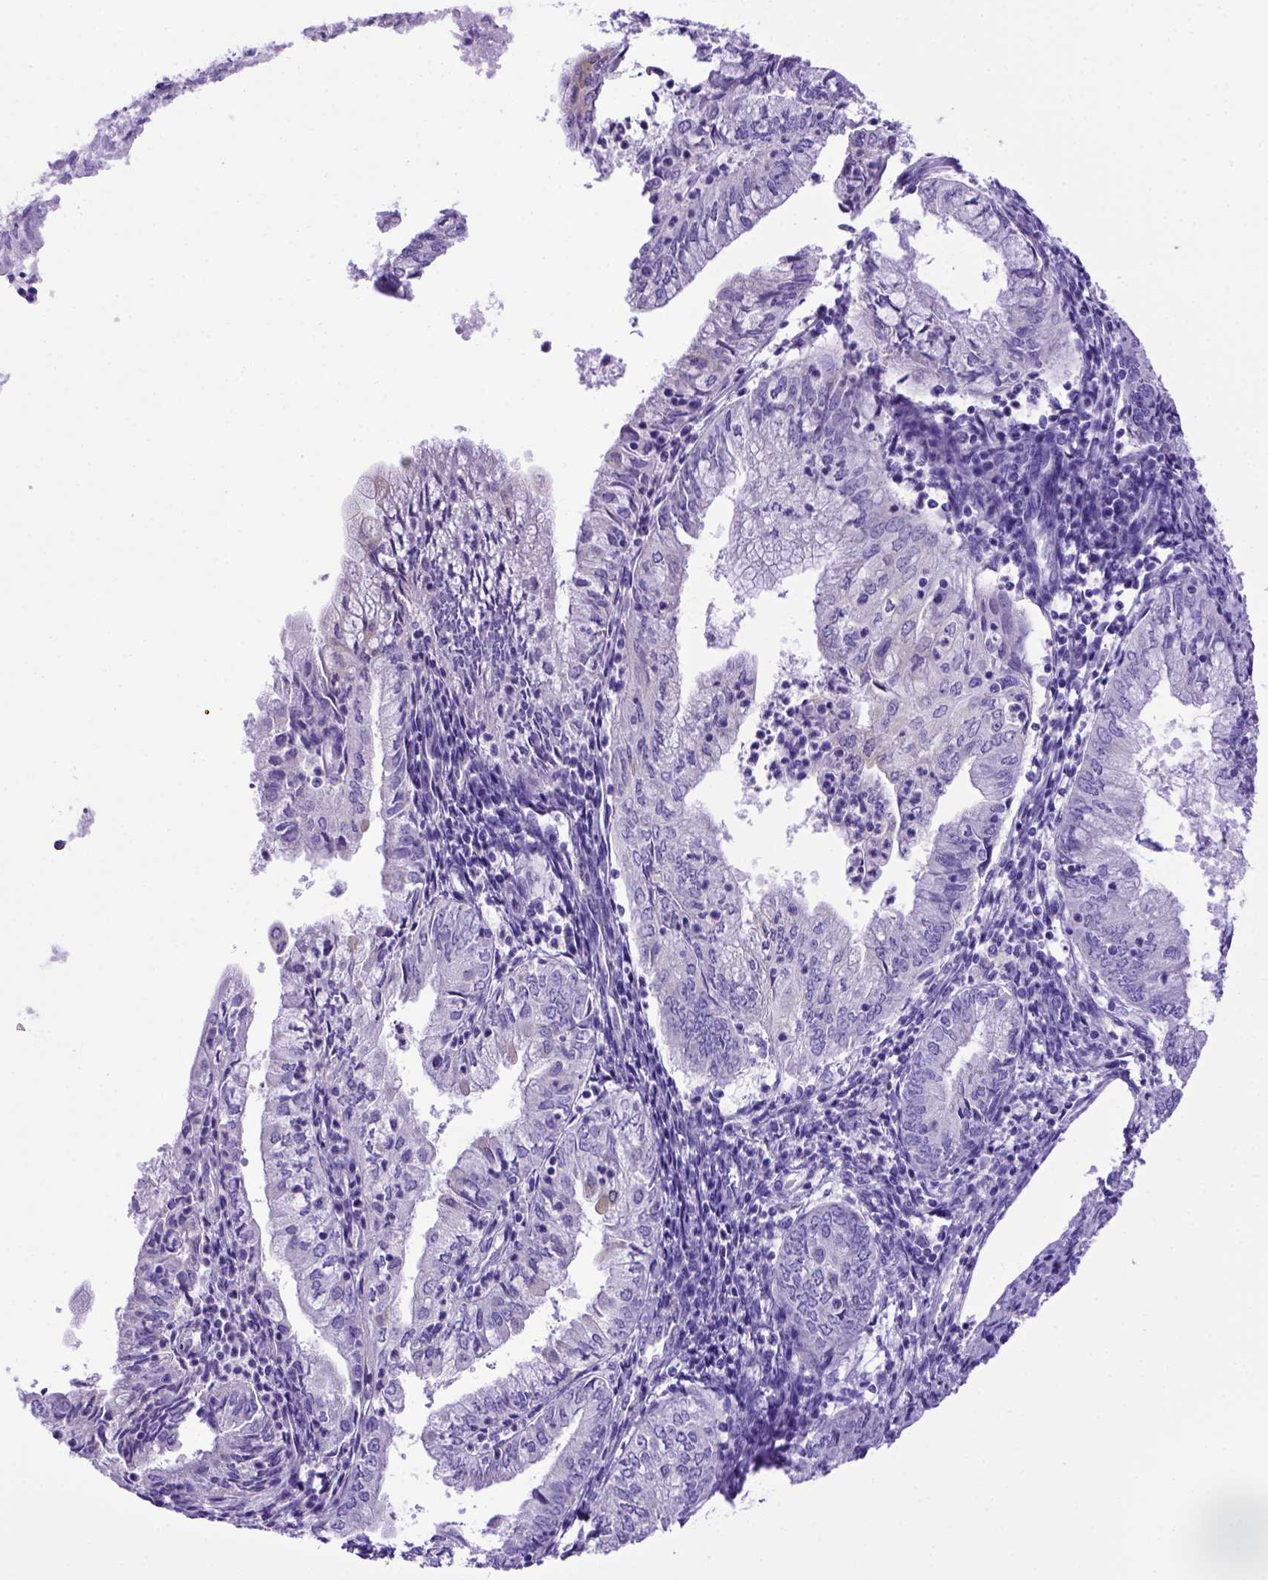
{"staining": {"intensity": "negative", "quantity": "none", "location": "none"}, "tissue": "endometrial cancer", "cell_type": "Tumor cells", "image_type": "cancer", "snomed": [{"axis": "morphology", "description": "Adenocarcinoma, NOS"}, {"axis": "topography", "description": "Endometrium"}], "caption": "Immunohistochemistry (IHC) of human adenocarcinoma (endometrial) shows no positivity in tumor cells.", "gene": "PTGES", "patient": {"sex": "female", "age": 55}}